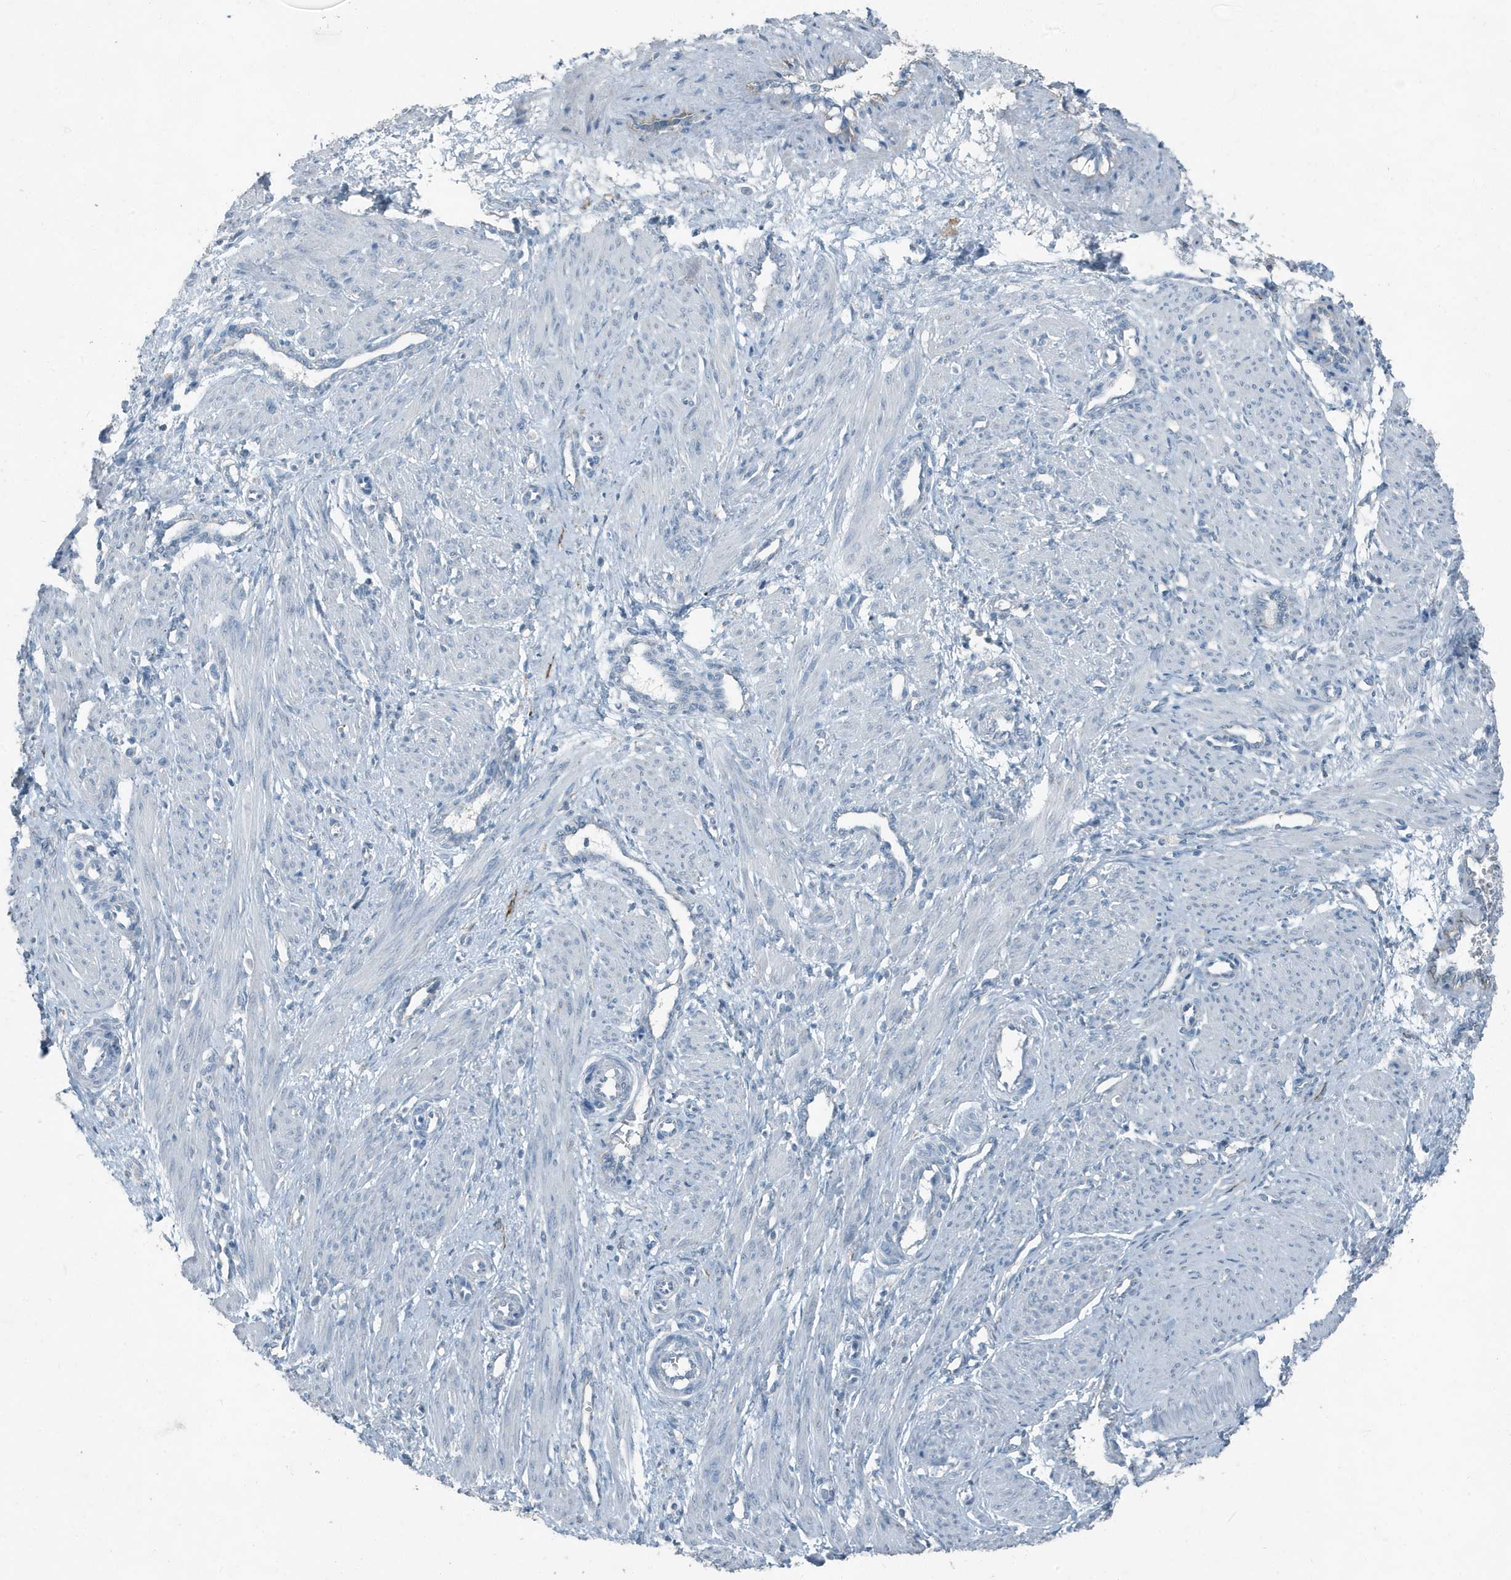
{"staining": {"intensity": "negative", "quantity": "none", "location": "none"}, "tissue": "smooth muscle", "cell_type": "Smooth muscle cells", "image_type": "normal", "snomed": [{"axis": "morphology", "description": "Normal tissue, NOS"}, {"axis": "topography", "description": "Endometrium"}], "caption": "Immunohistochemistry (IHC) image of benign smooth muscle: human smooth muscle stained with DAB reveals no significant protein expression in smooth muscle cells.", "gene": "FAM162A", "patient": {"sex": "female", "age": 33}}